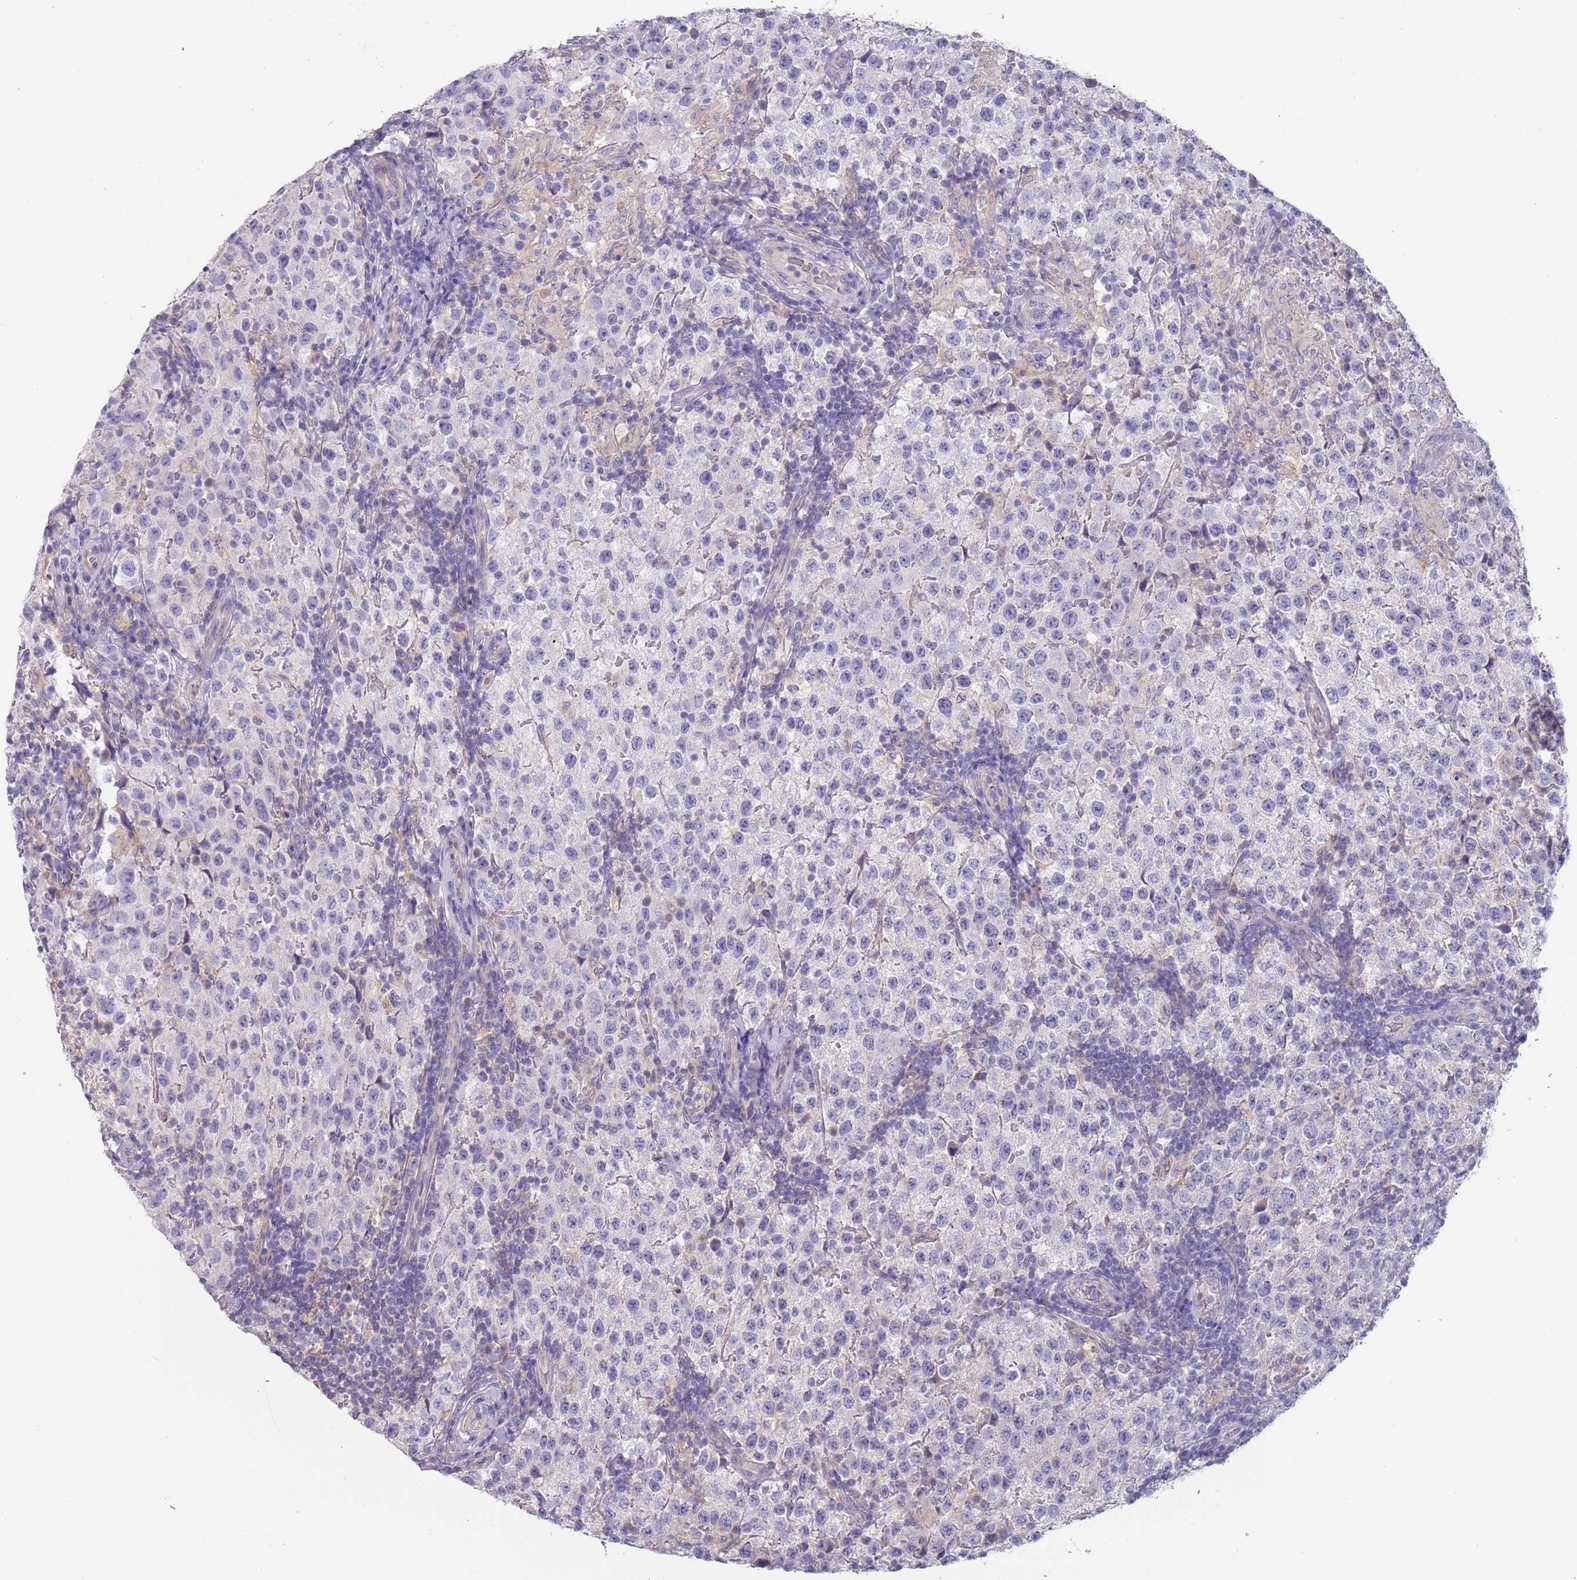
{"staining": {"intensity": "negative", "quantity": "none", "location": "none"}, "tissue": "testis cancer", "cell_type": "Tumor cells", "image_type": "cancer", "snomed": [{"axis": "morphology", "description": "Seminoma, NOS"}, {"axis": "morphology", "description": "Carcinoma, Embryonal, NOS"}, {"axis": "topography", "description": "Testis"}], "caption": "Testis embryonal carcinoma was stained to show a protein in brown. There is no significant expression in tumor cells.", "gene": "MAN1C1", "patient": {"sex": "male", "age": 41}}